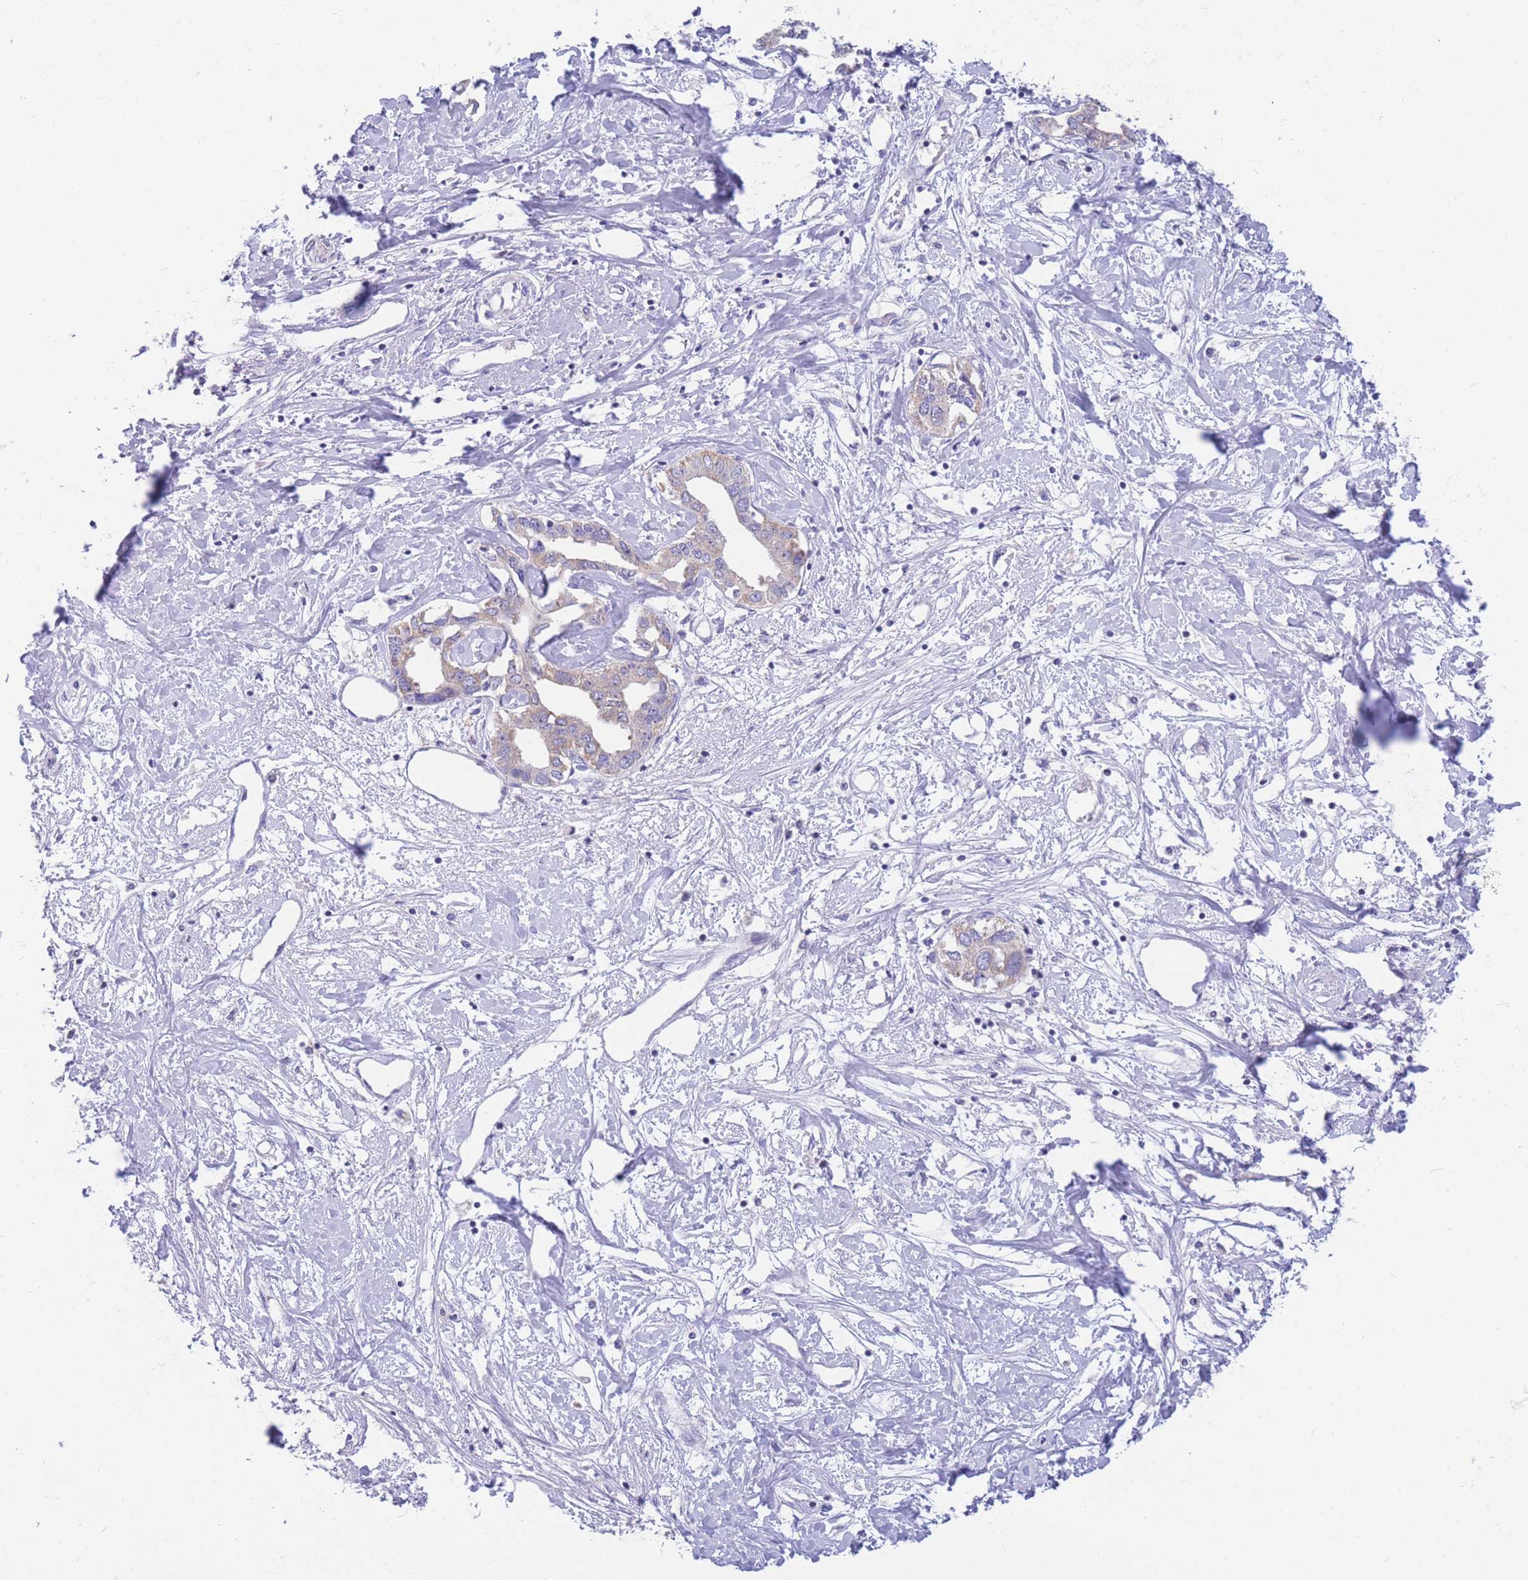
{"staining": {"intensity": "weak", "quantity": "25%-75%", "location": "cytoplasmic/membranous"}, "tissue": "liver cancer", "cell_type": "Tumor cells", "image_type": "cancer", "snomed": [{"axis": "morphology", "description": "Cholangiocarcinoma"}, {"axis": "topography", "description": "Liver"}], "caption": "A high-resolution histopathology image shows IHC staining of liver cancer, which shows weak cytoplasmic/membranous expression in approximately 25%-75% of tumor cells.", "gene": "DHRS11", "patient": {"sex": "male", "age": 59}}